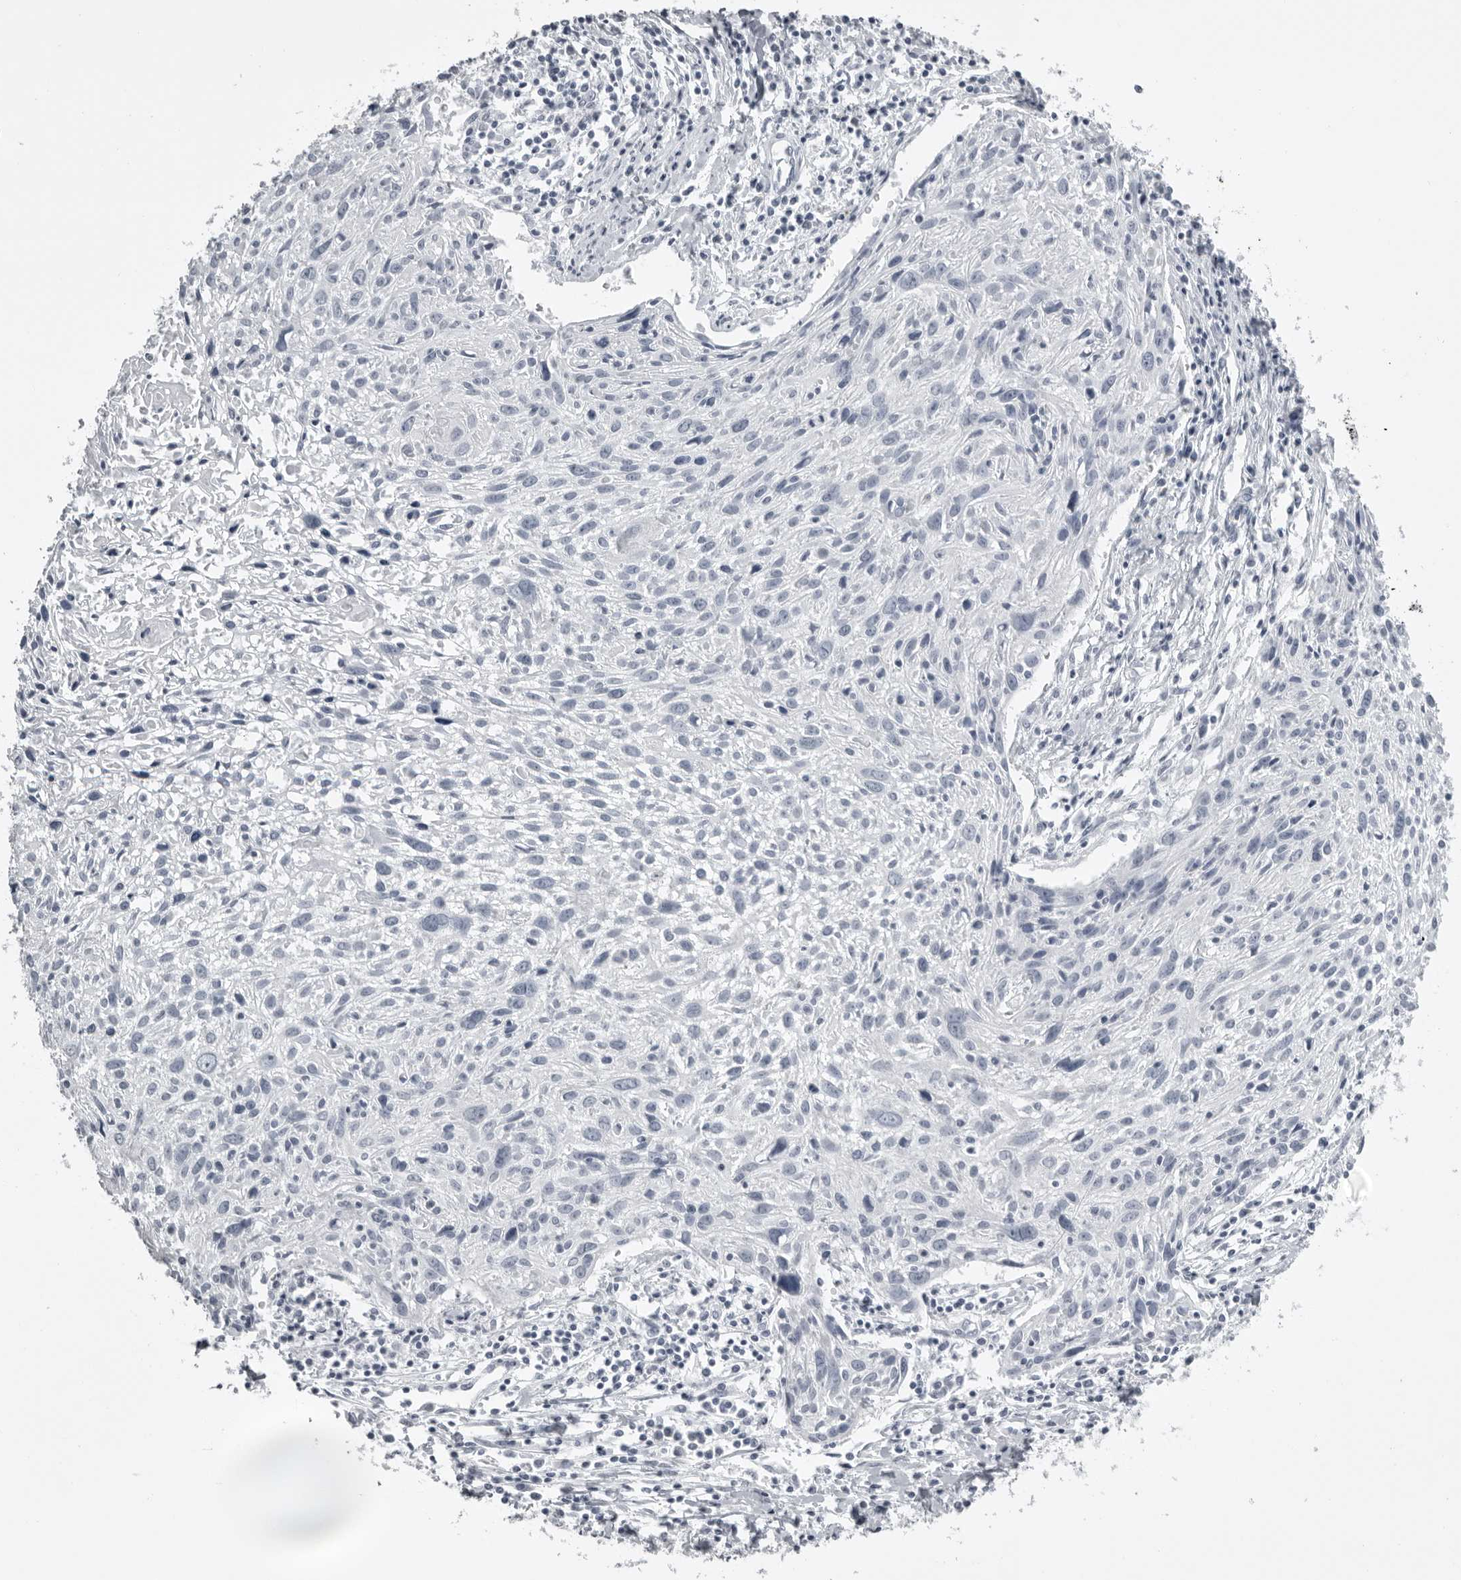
{"staining": {"intensity": "negative", "quantity": "none", "location": "none"}, "tissue": "cervical cancer", "cell_type": "Tumor cells", "image_type": "cancer", "snomed": [{"axis": "morphology", "description": "Squamous cell carcinoma, NOS"}, {"axis": "topography", "description": "Cervix"}], "caption": "Tumor cells show no significant positivity in cervical cancer (squamous cell carcinoma).", "gene": "UROD", "patient": {"sex": "female", "age": 51}}